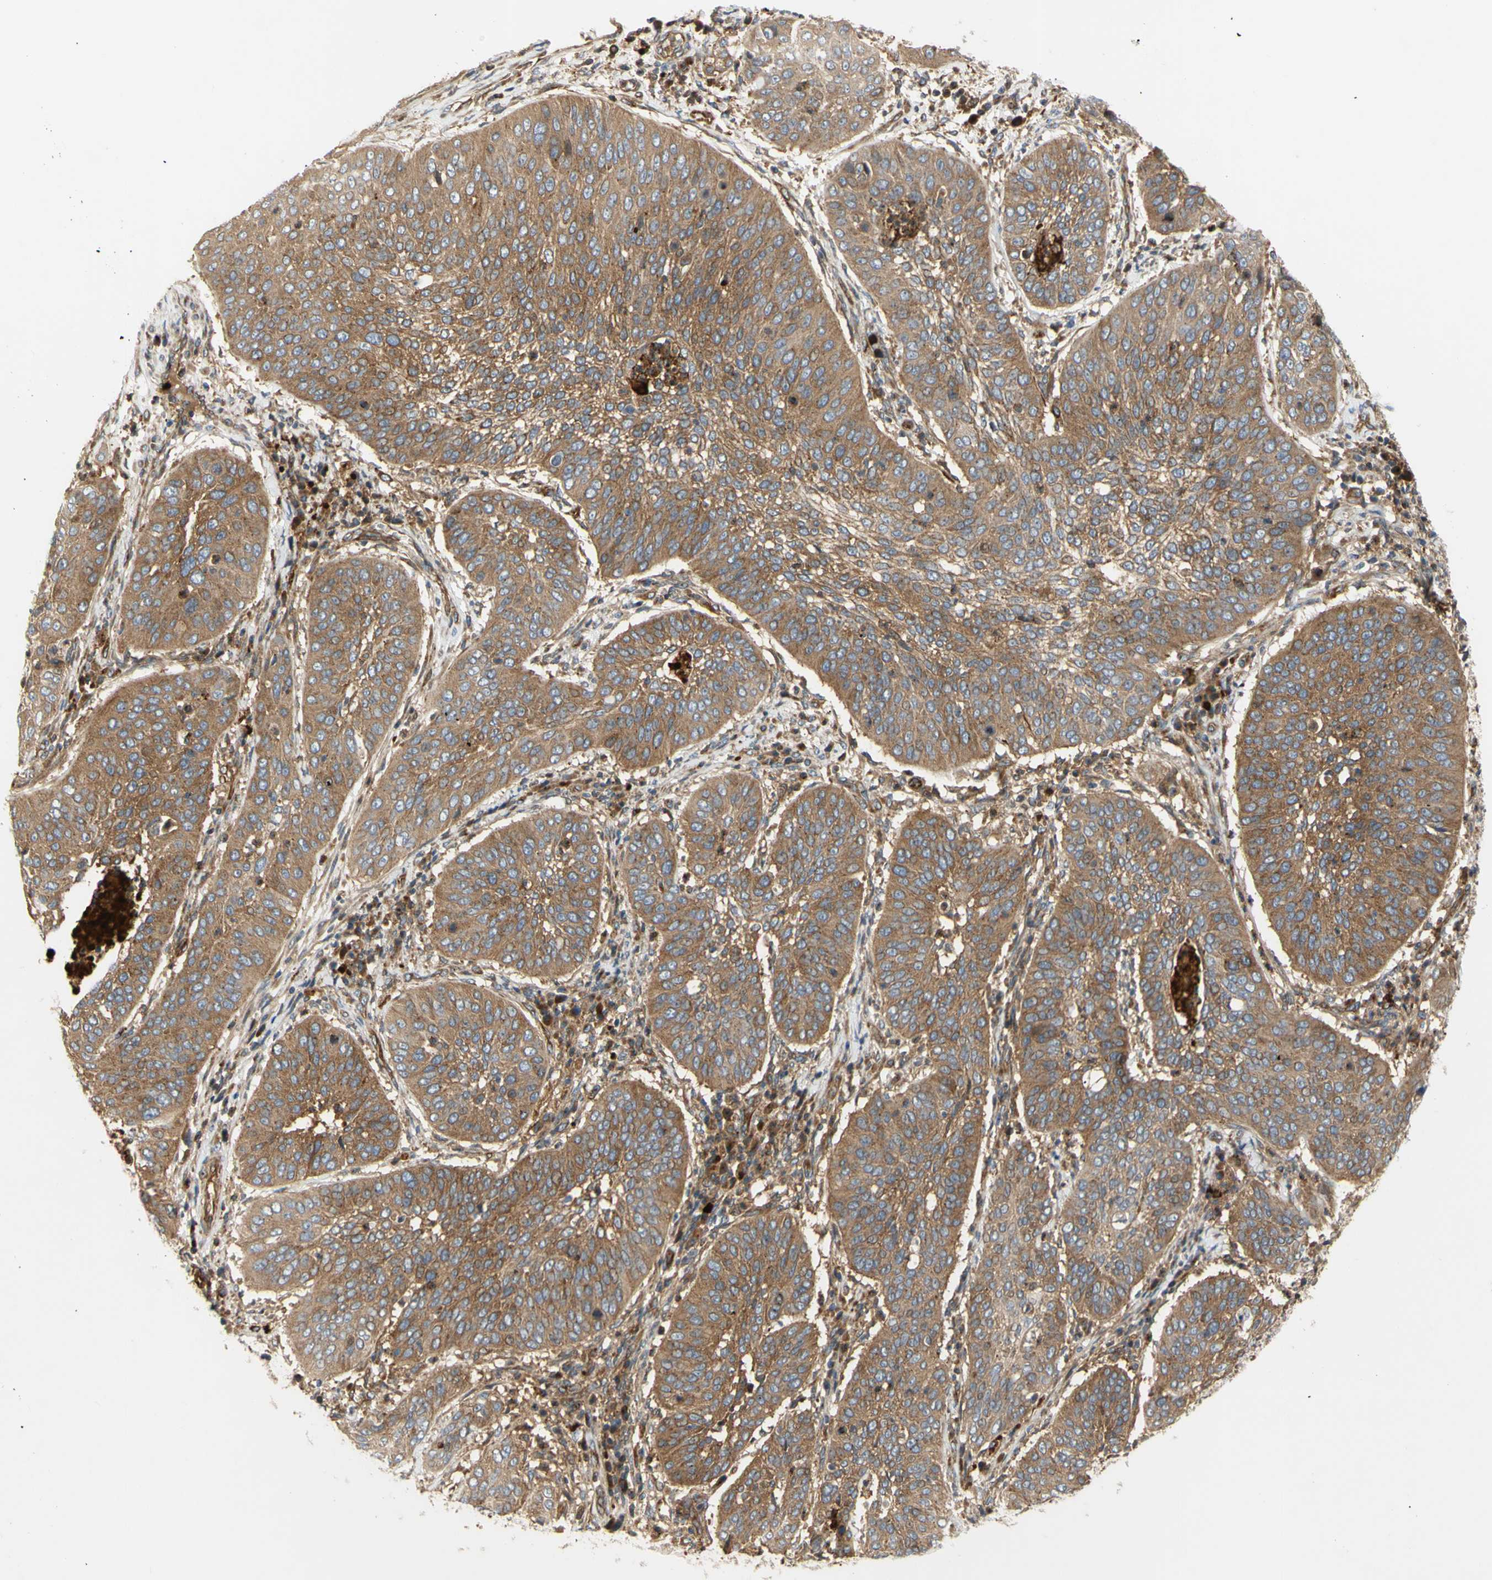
{"staining": {"intensity": "moderate", "quantity": ">75%", "location": "cytoplasmic/membranous"}, "tissue": "cervical cancer", "cell_type": "Tumor cells", "image_type": "cancer", "snomed": [{"axis": "morphology", "description": "Normal tissue, NOS"}, {"axis": "morphology", "description": "Squamous cell carcinoma, NOS"}, {"axis": "topography", "description": "Cervix"}], "caption": "This is a micrograph of immunohistochemistry staining of cervical squamous cell carcinoma, which shows moderate staining in the cytoplasmic/membranous of tumor cells.", "gene": "TUBG2", "patient": {"sex": "female", "age": 39}}